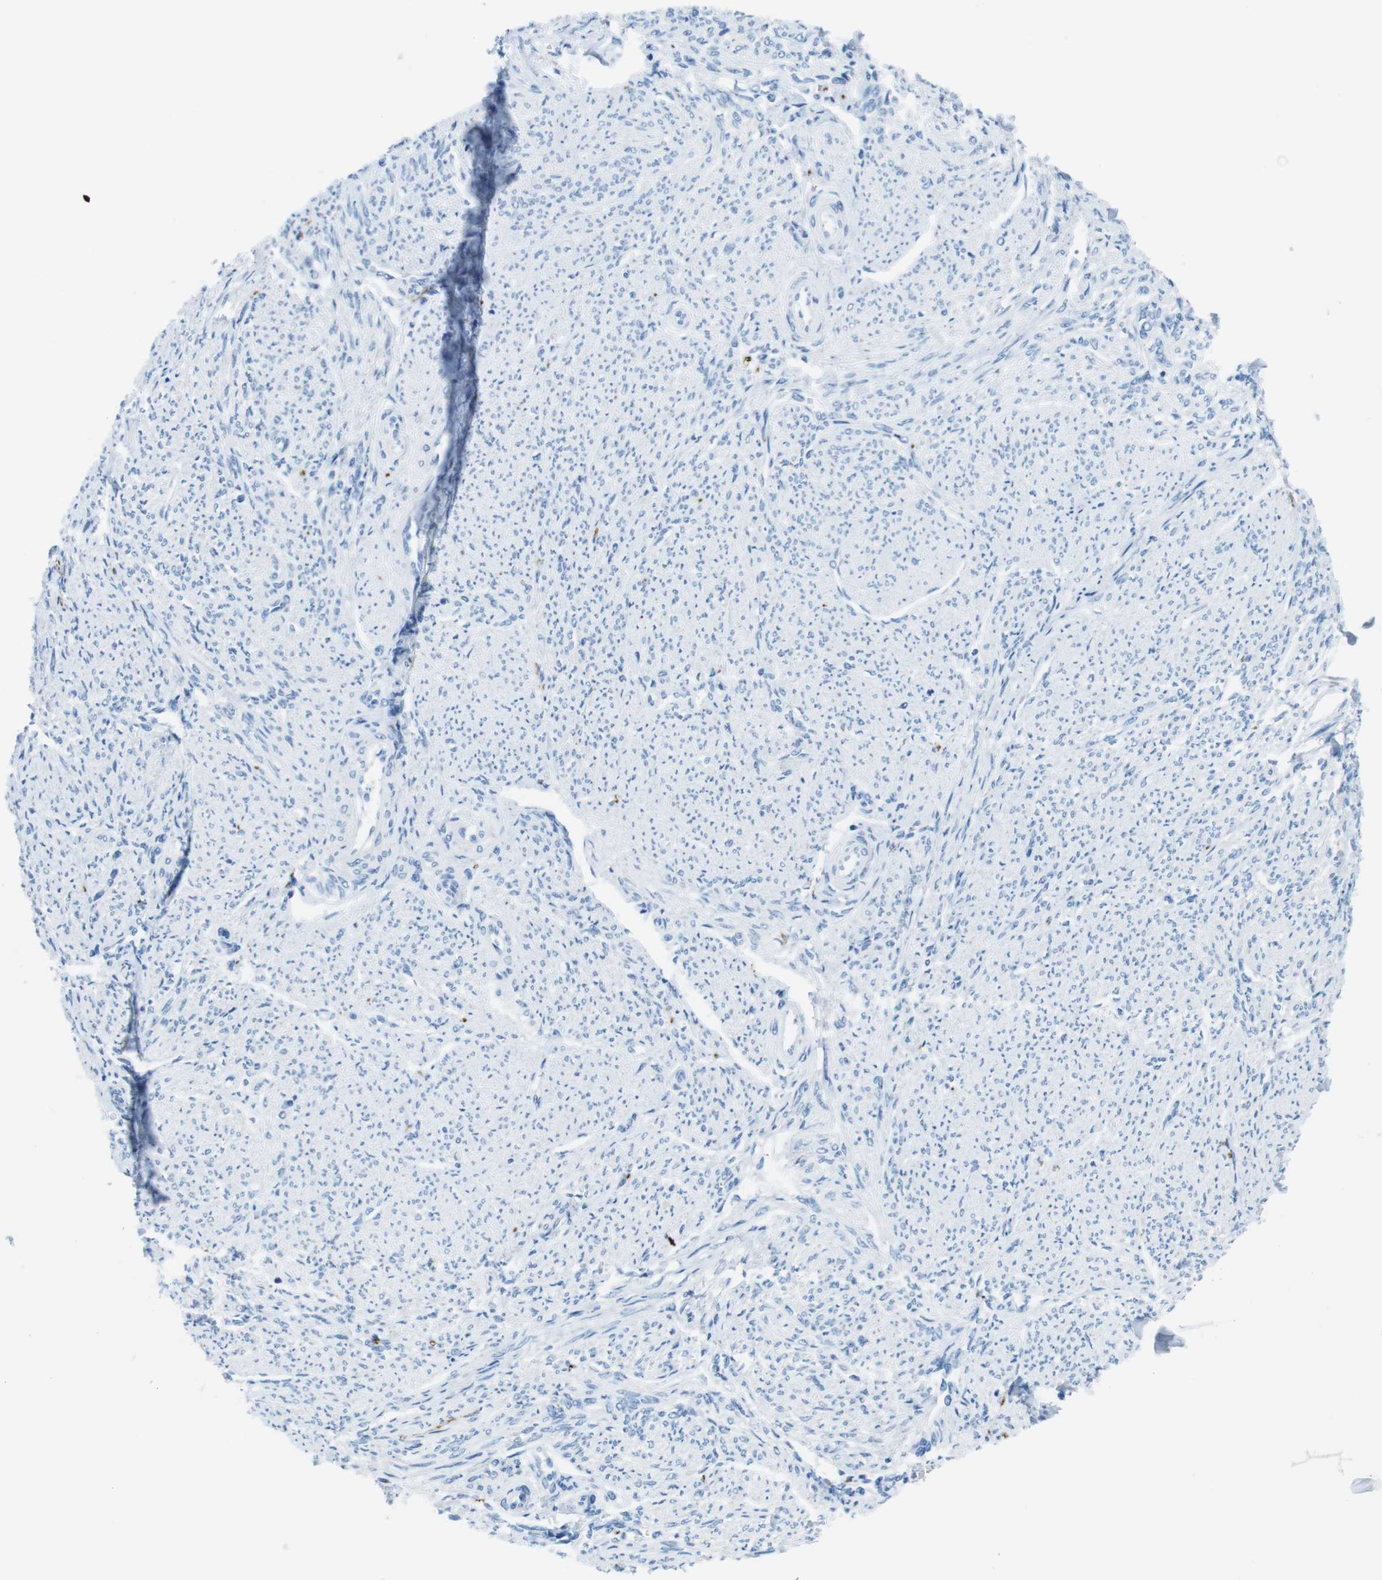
{"staining": {"intensity": "negative", "quantity": "none", "location": "none"}, "tissue": "smooth muscle", "cell_type": "Smooth muscle cells", "image_type": "normal", "snomed": [{"axis": "morphology", "description": "Normal tissue, NOS"}, {"axis": "topography", "description": "Smooth muscle"}], "caption": "Smooth muscle cells are negative for brown protein staining in normal smooth muscle.", "gene": "GAP43", "patient": {"sex": "female", "age": 65}}